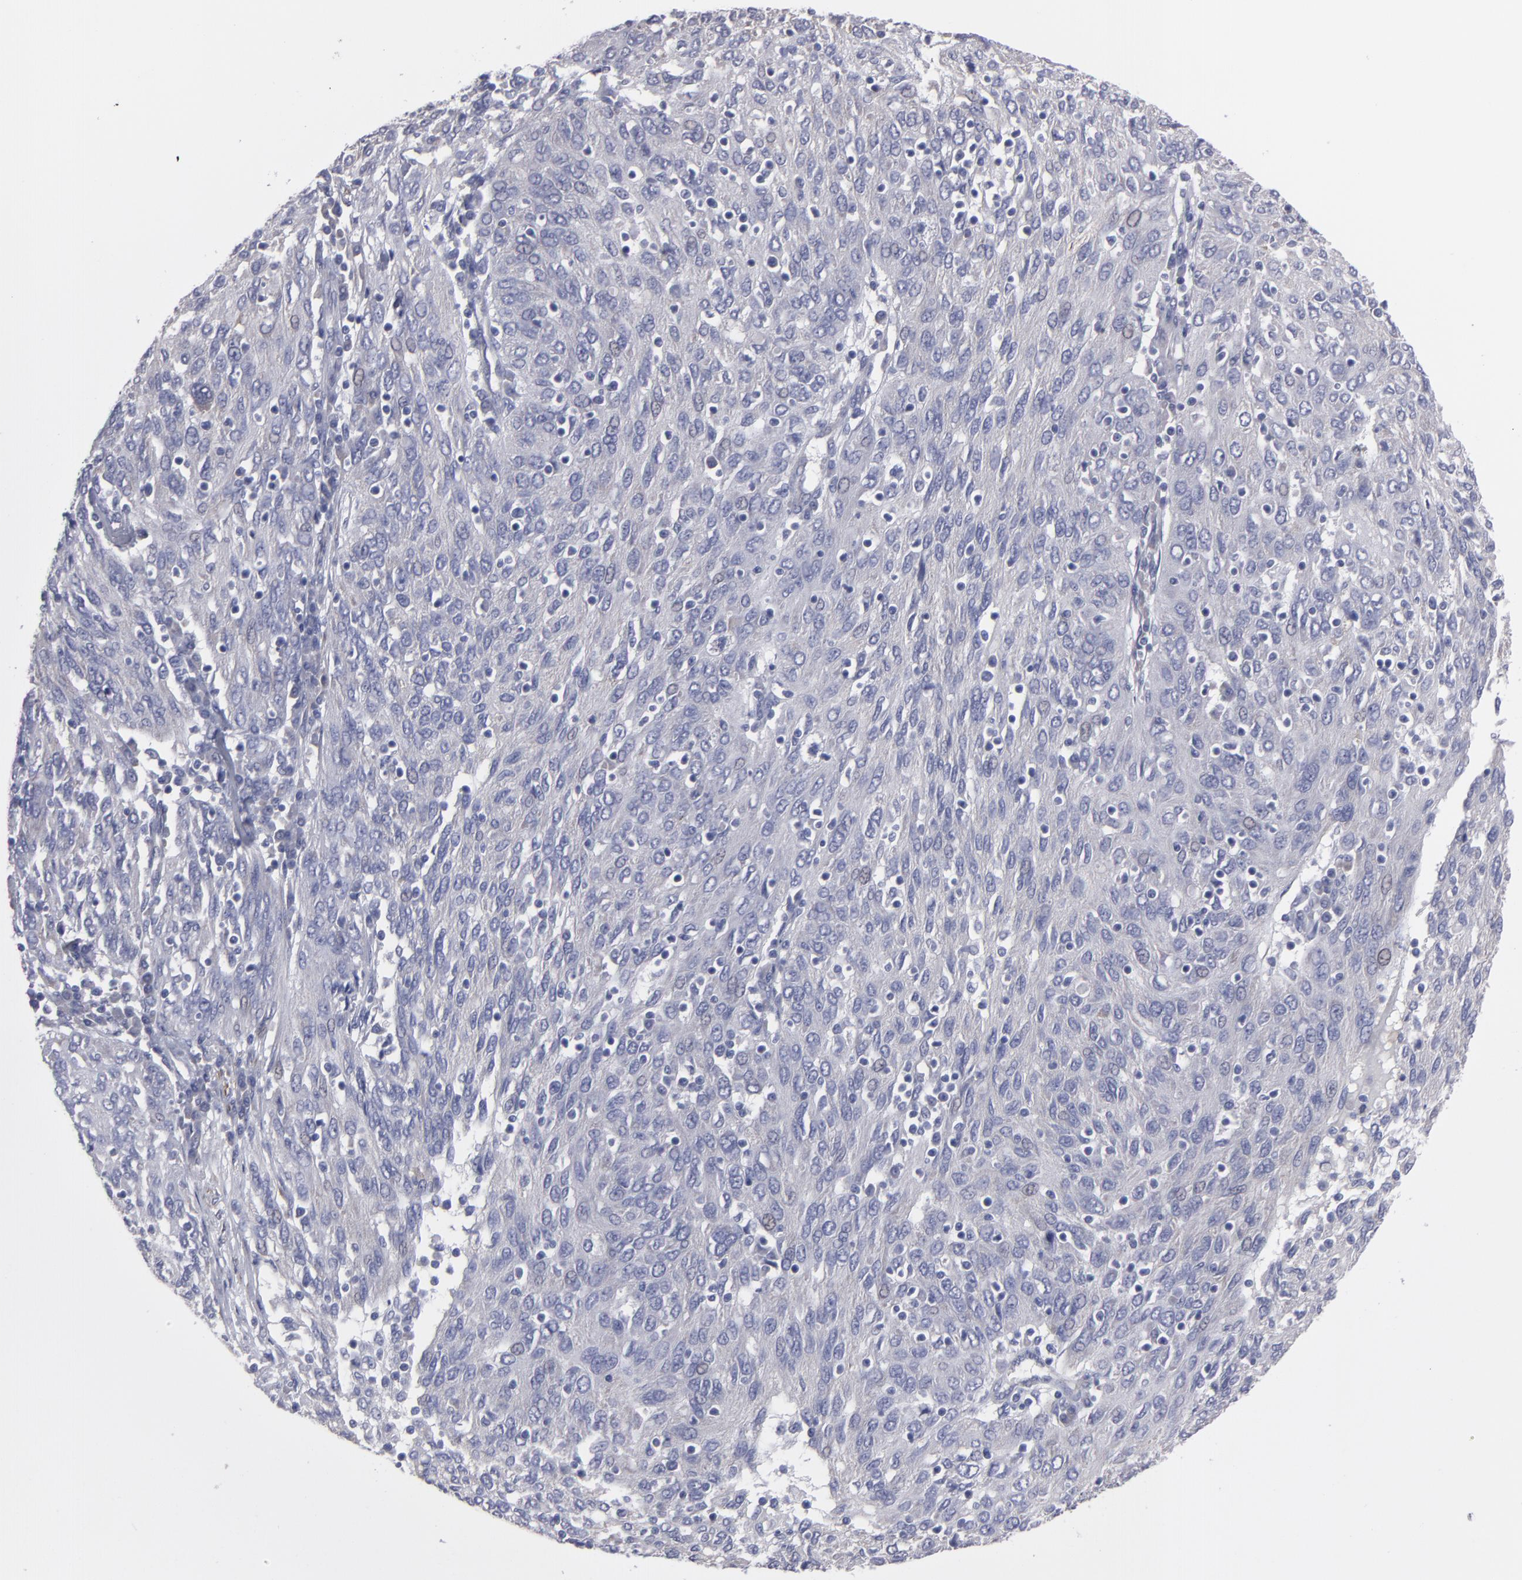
{"staining": {"intensity": "weak", "quantity": "<25%", "location": "cytoplasmic/membranous"}, "tissue": "ovarian cancer", "cell_type": "Tumor cells", "image_type": "cancer", "snomed": [{"axis": "morphology", "description": "Carcinoma, endometroid"}, {"axis": "topography", "description": "Ovary"}], "caption": "Ovarian endometroid carcinoma was stained to show a protein in brown. There is no significant staining in tumor cells.", "gene": "SLMAP", "patient": {"sex": "female", "age": 50}}